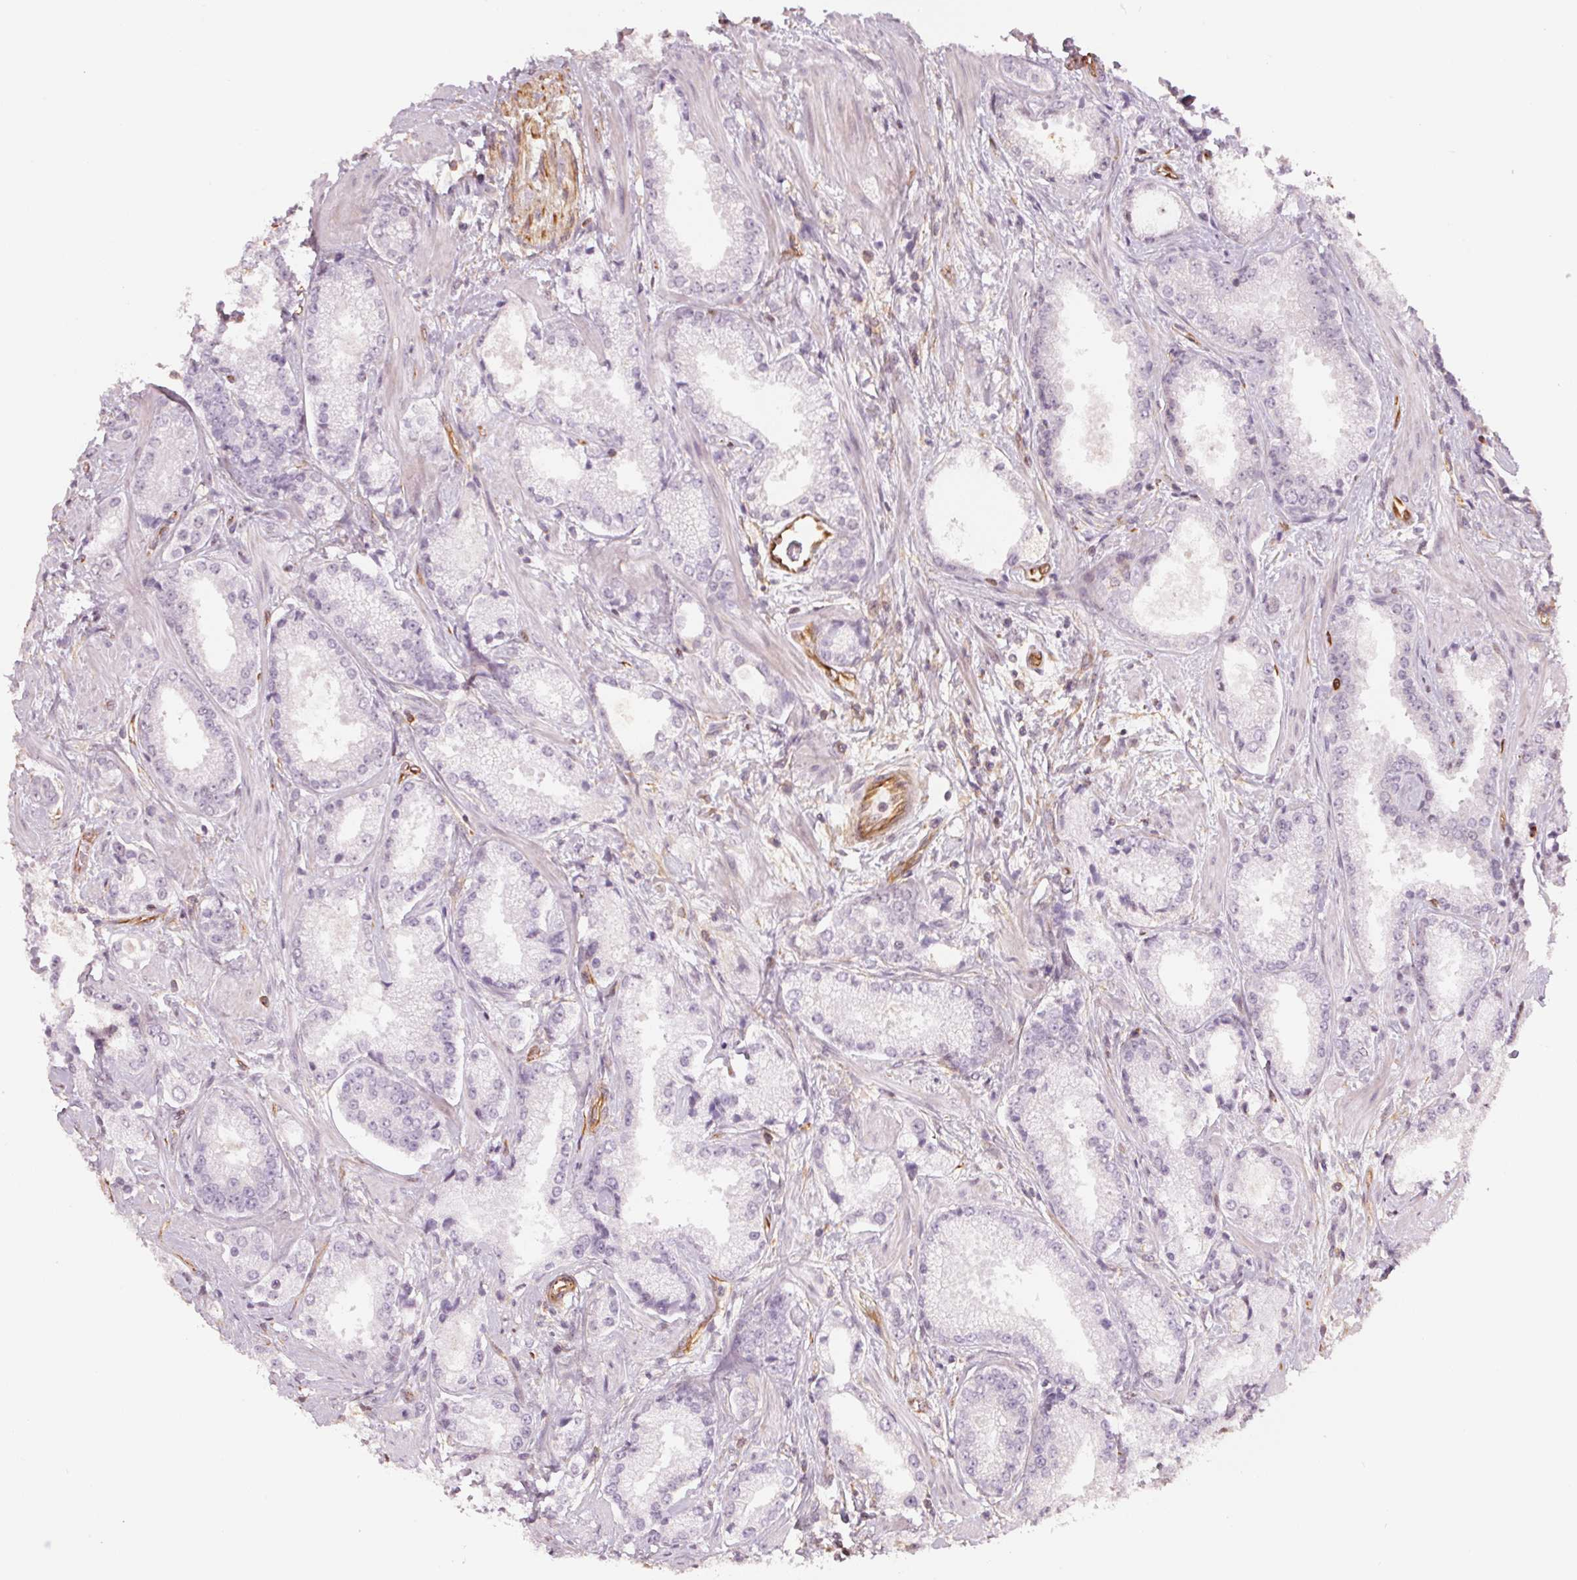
{"staining": {"intensity": "negative", "quantity": "none", "location": "none"}, "tissue": "prostate cancer", "cell_type": "Tumor cells", "image_type": "cancer", "snomed": [{"axis": "morphology", "description": "Adenocarcinoma, Low grade"}, {"axis": "topography", "description": "Prostate"}], "caption": "Immunohistochemistry micrograph of neoplastic tissue: human prostate cancer stained with DAB (3,3'-diaminobenzidine) reveals no significant protein positivity in tumor cells. The staining was performed using DAB (3,3'-diaminobenzidine) to visualize the protein expression in brown, while the nuclei were stained in blue with hematoxylin (Magnification: 20x).", "gene": "FOXR2", "patient": {"sex": "male", "age": 56}}